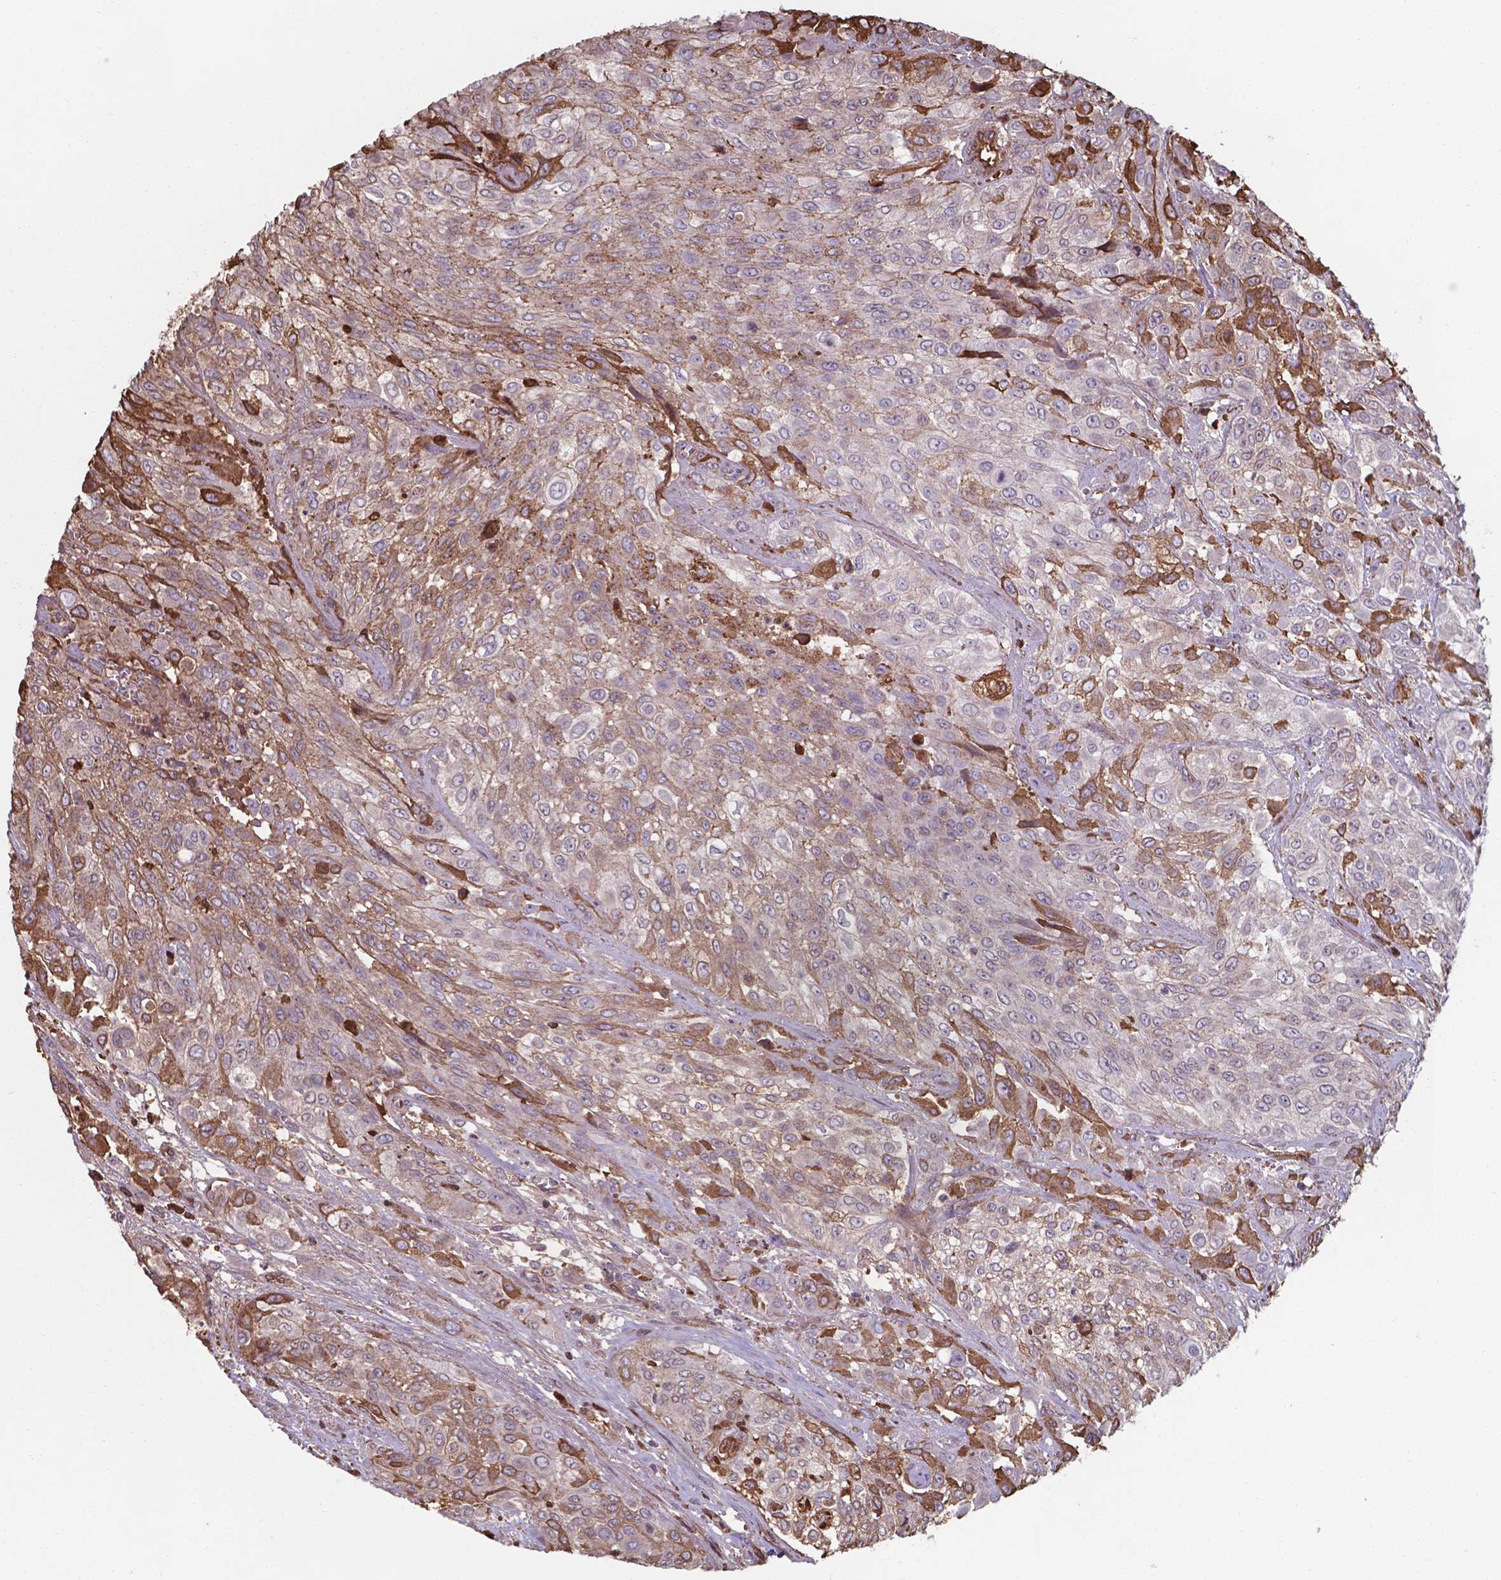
{"staining": {"intensity": "moderate", "quantity": "<25%", "location": "cytoplasmic/membranous"}, "tissue": "urothelial cancer", "cell_type": "Tumor cells", "image_type": "cancer", "snomed": [{"axis": "morphology", "description": "Urothelial carcinoma, High grade"}, {"axis": "topography", "description": "Urinary bladder"}], "caption": "Brown immunohistochemical staining in urothelial carcinoma (high-grade) demonstrates moderate cytoplasmic/membranous expression in approximately <25% of tumor cells. Using DAB (brown) and hematoxylin (blue) stains, captured at high magnification using brightfield microscopy.", "gene": "SERPINA1", "patient": {"sex": "male", "age": 57}}